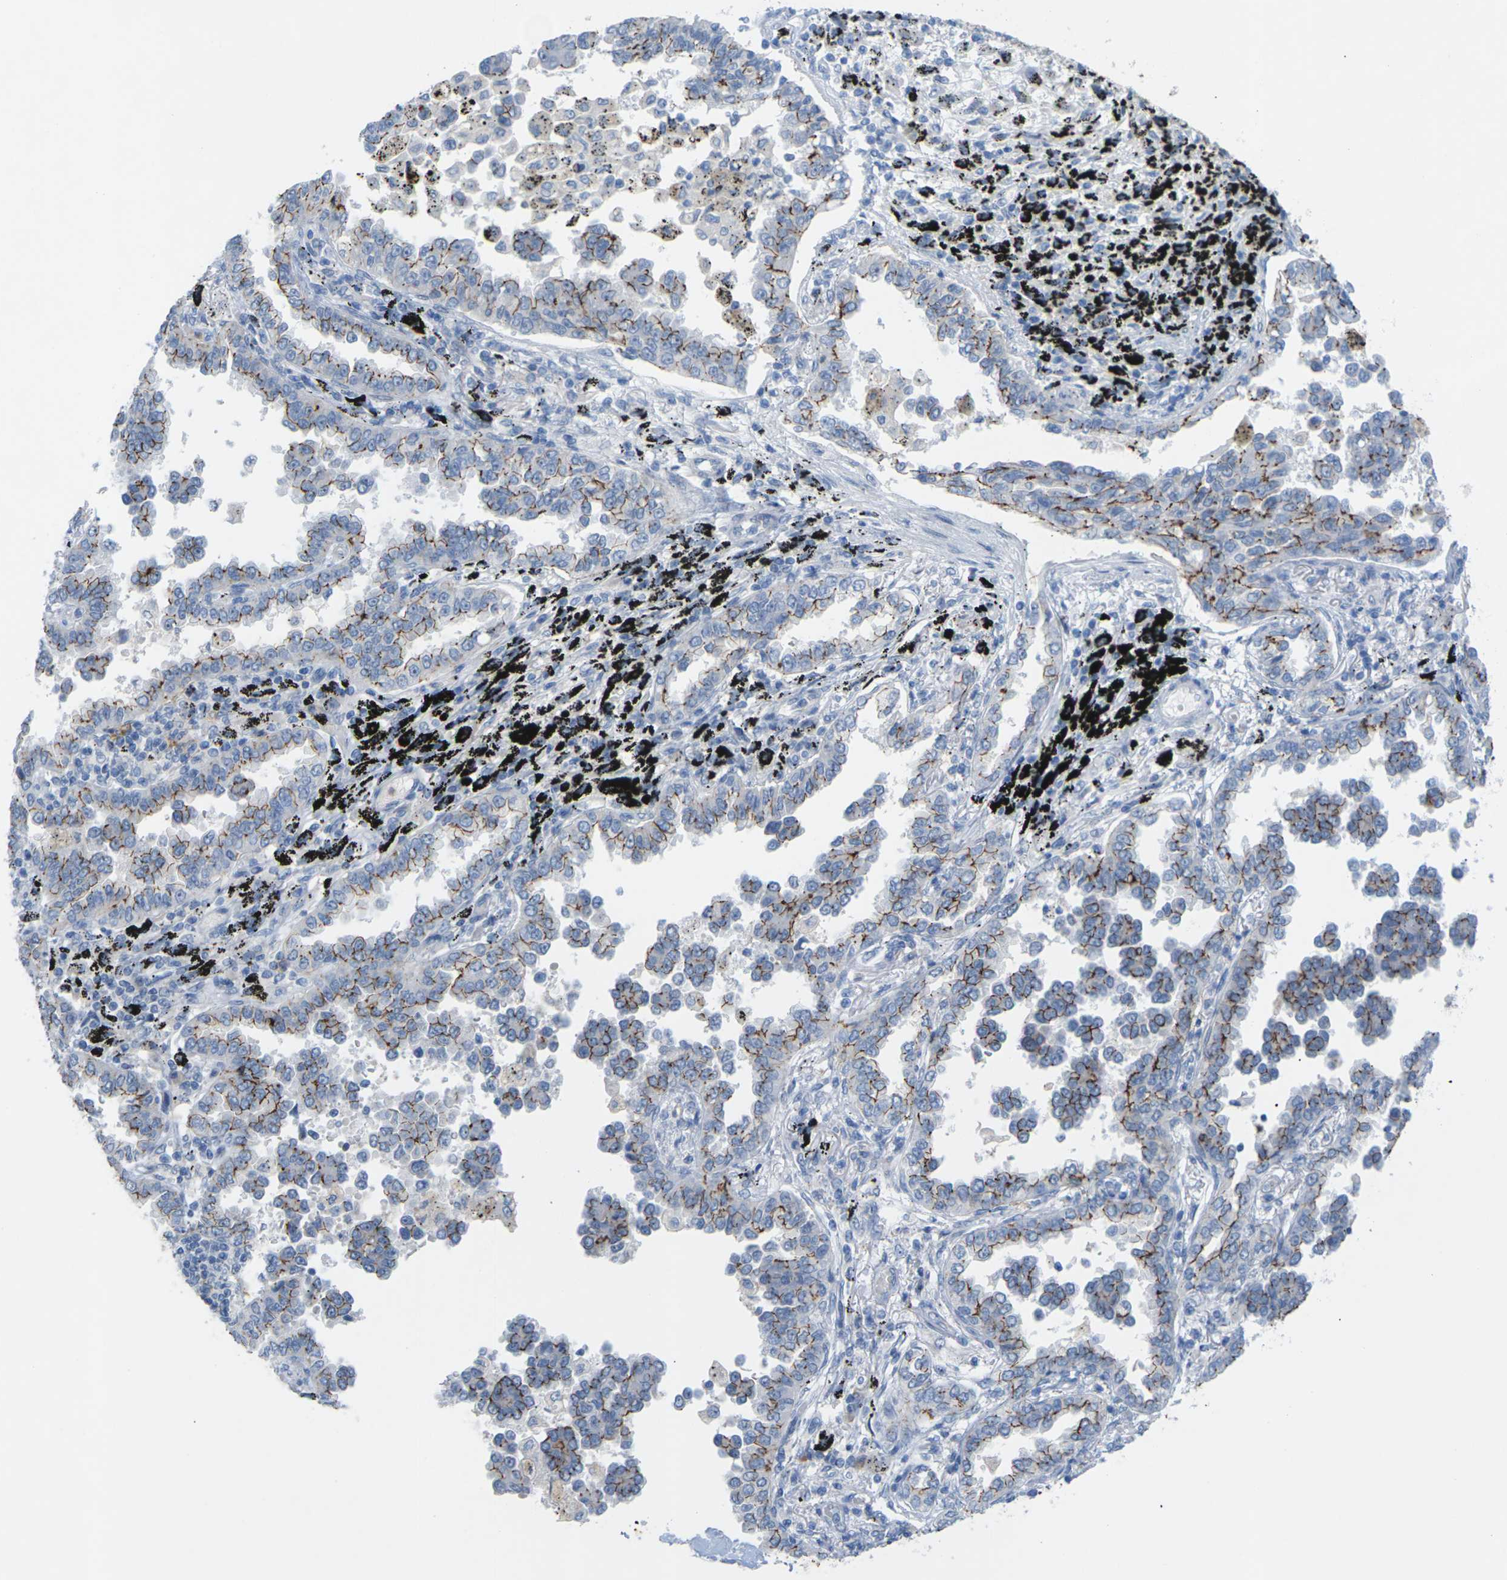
{"staining": {"intensity": "moderate", "quantity": "25%-75%", "location": "cytoplasmic/membranous"}, "tissue": "lung cancer", "cell_type": "Tumor cells", "image_type": "cancer", "snomed": [{"axis": "morphology", "description": "Normal tissue, NOS"}, {"axis": "morphology", "description": "Adenocarcinoma, NOS"}, {"axis": "topography", "description": "Lung"}], "caption": "Moderate cytoplasmic/membranous staining for a protein is appreciated in approximately 25%-75% of tumor cells of adenocarcinoma (lung) using immunohistochemistry.", "gene": "CLDN3", "patient": {"sex": "male", "age": 59}}